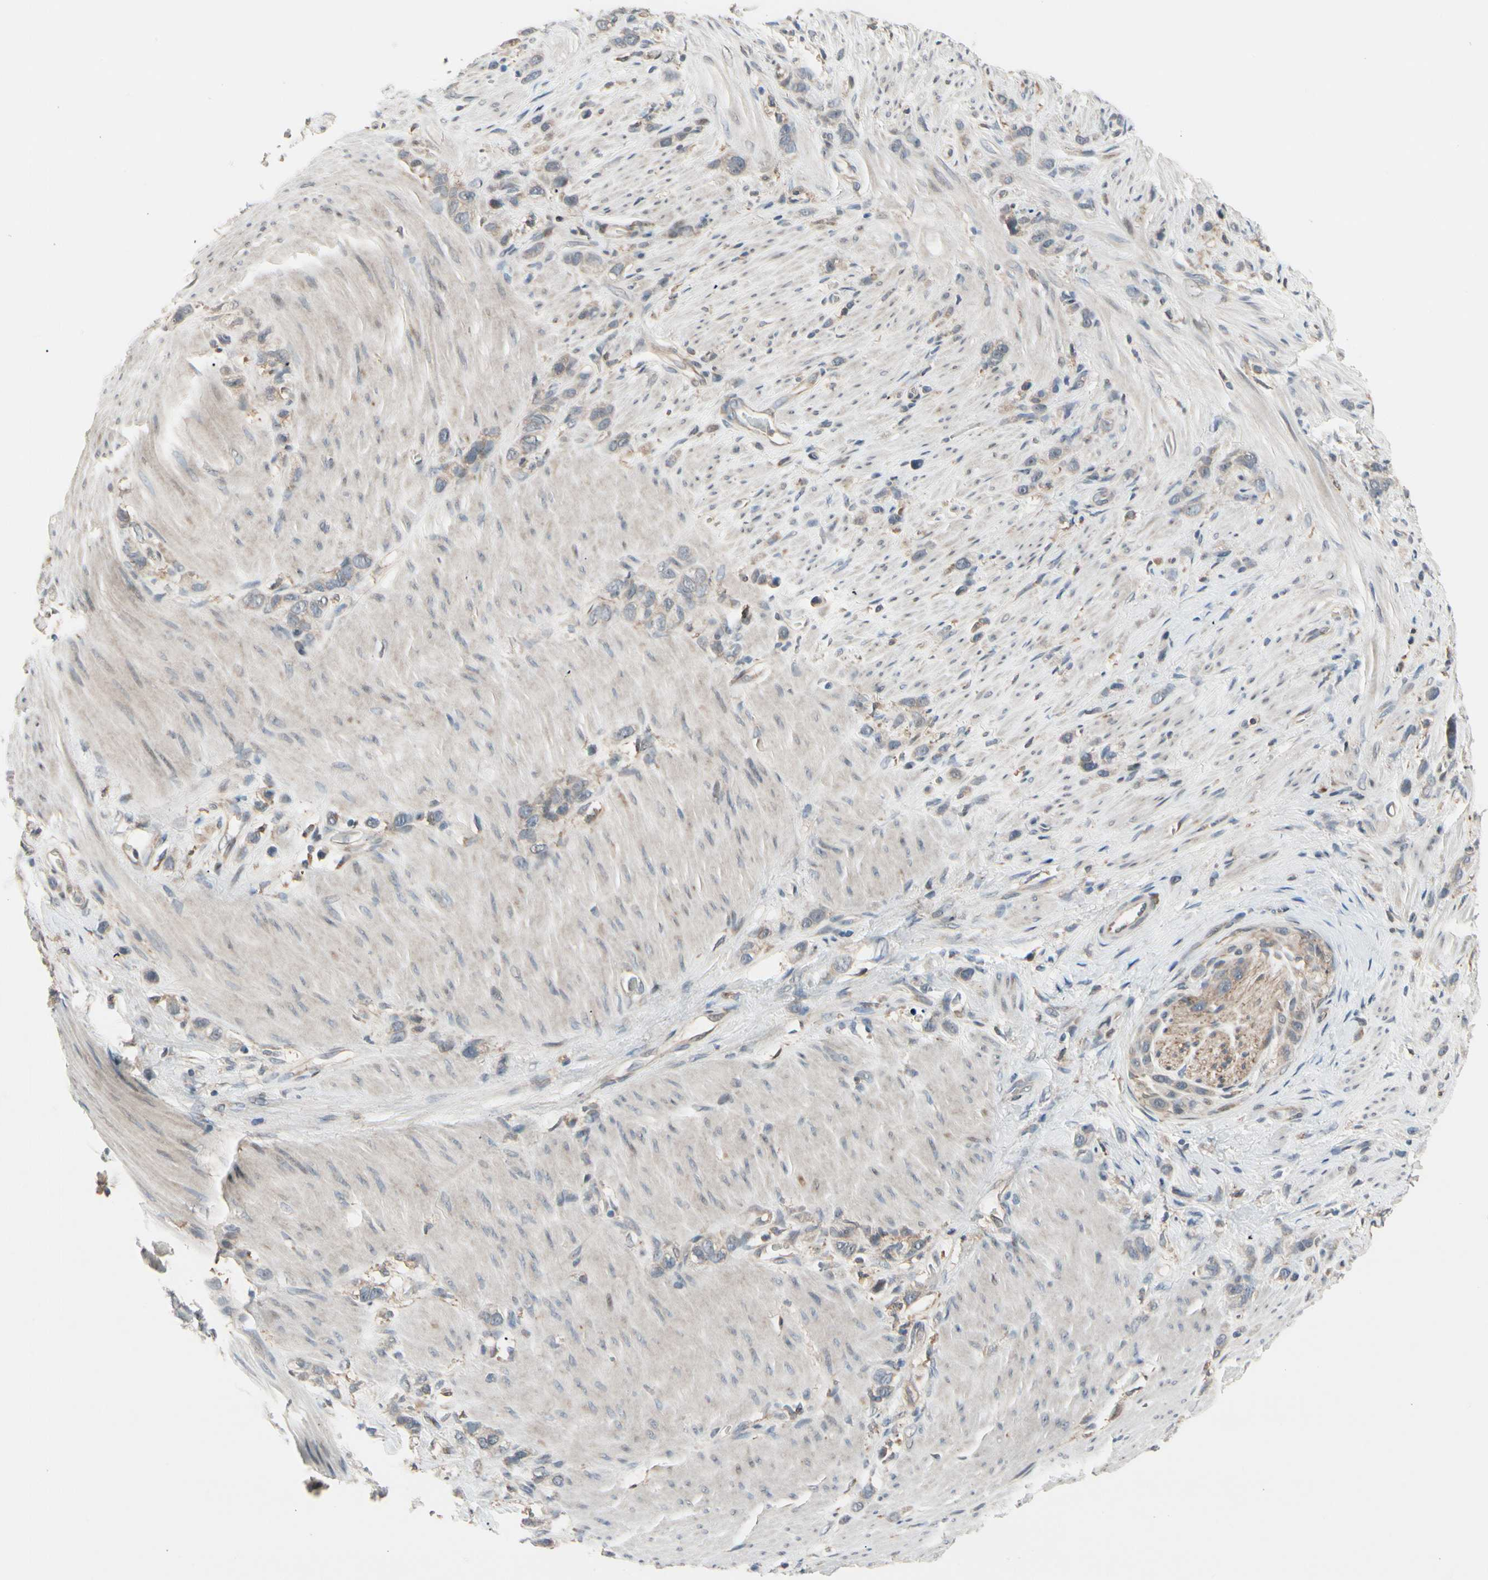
{"staining": {"intensity": "weak", "quantity": "25%-75%", "location": "cytoplasmic/membranous"}, "tissue": "stomach cancer", "cell_type": "Tumor cells", "image_type": "cancer", "snomed": [{"axis": "morphology", "description": "Normal tissue, NOS"}, {"axis": "morphology", "description": "Adenocarcinoma, NOS"}, {"axis": "morphology", "description": "Adenocarcinoma, High grade"}, {"axis": "topography", "description": "Stomach, upper"}, {"axis": "topography", "description": "Stomach"}], "caption": "Immunohistochemical staining of human stomach cancer (high-grade adenocarcinoma) displays low levels of weak cytoplasmic/membranous protein expression in about 25%-75% of tumor cells. The staining was performed using DAB (3,3'-diaminobenzidine), with brown indicating positive protein expression. Nuclei are stained blue with hematoxylin.", "gene": "SNX29", "patient": {"sex": "female", "age": 65}}